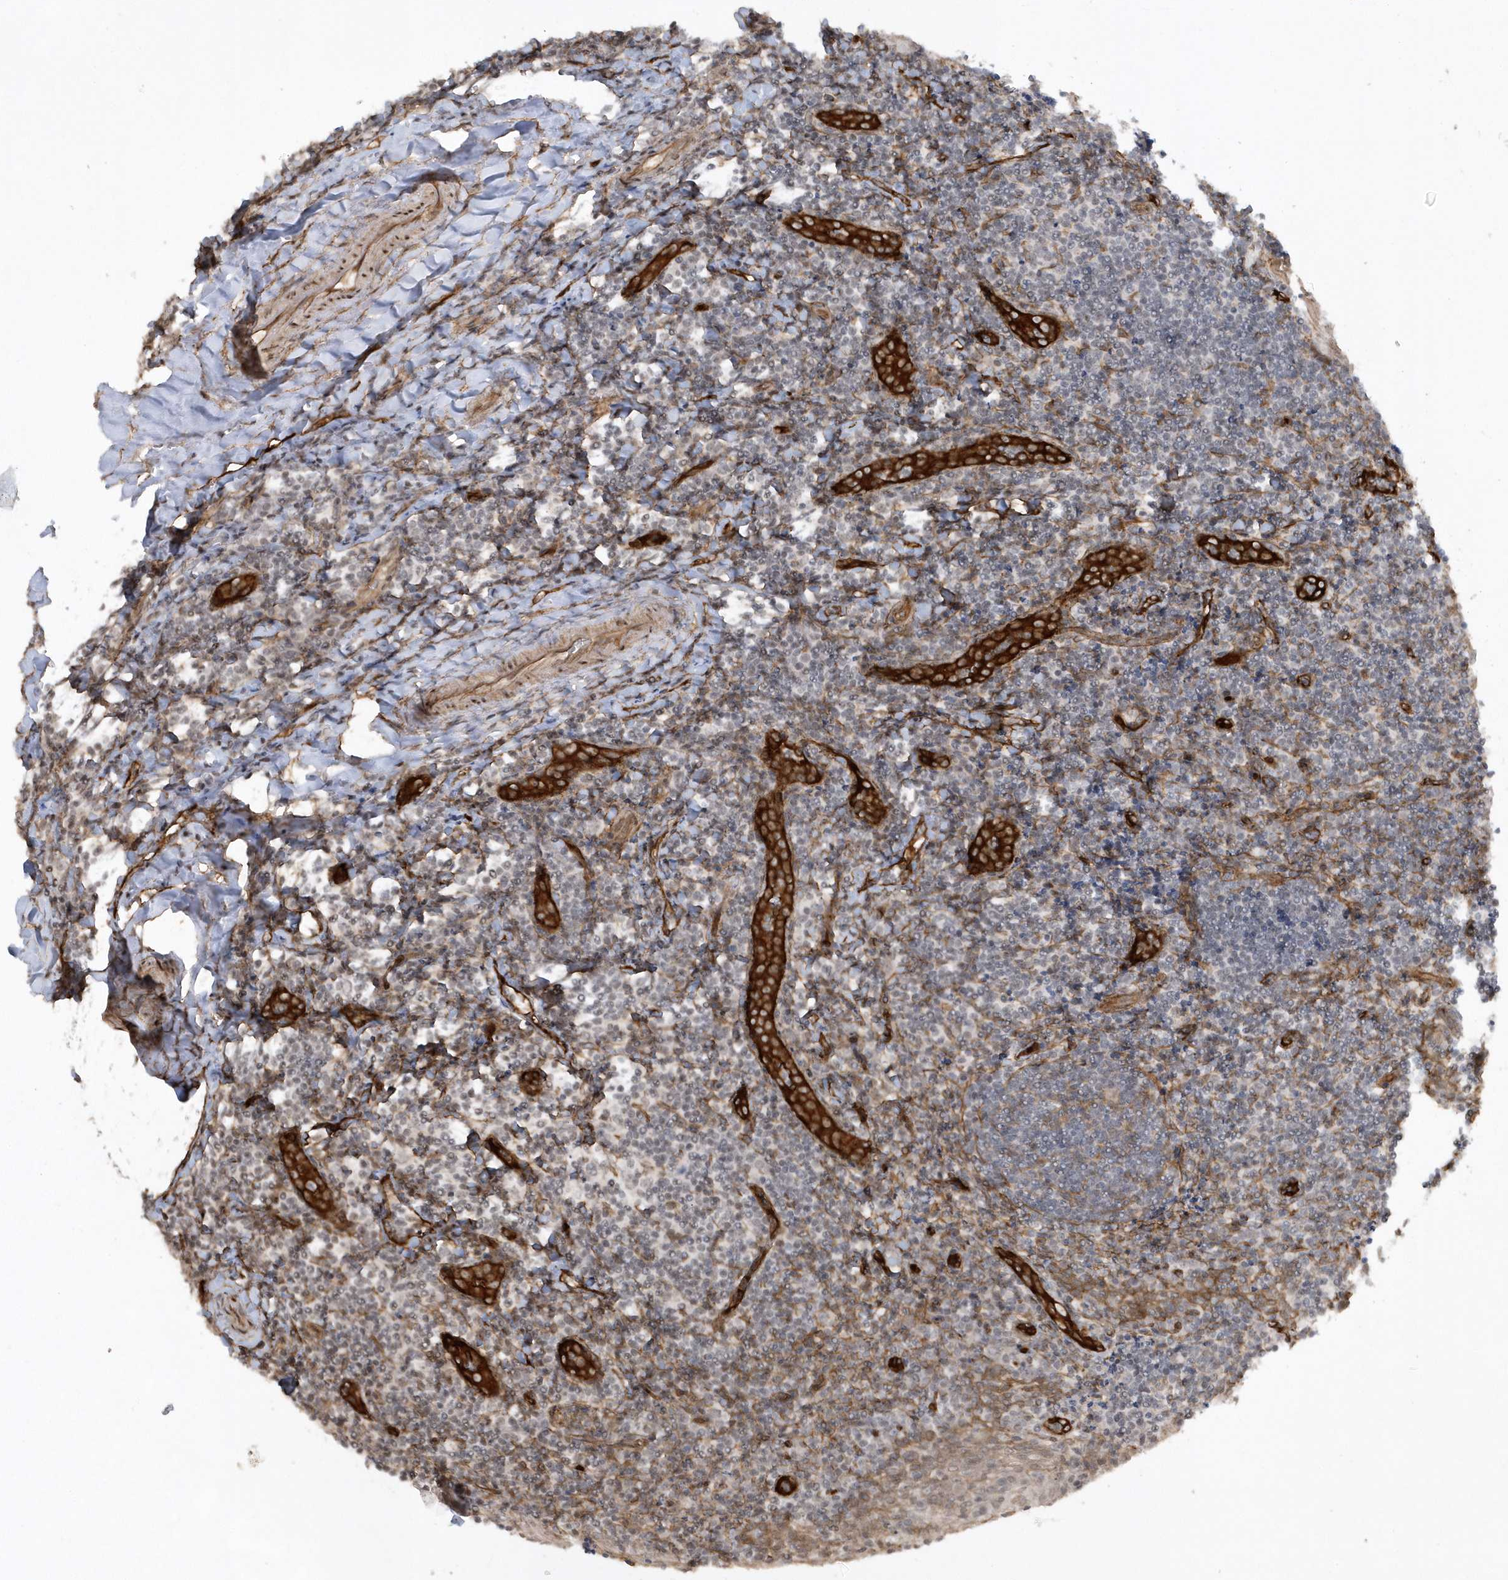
{"staining": {"intensity": "moderate", "quantity": "<25%", "location": "cytoplasmic/membranous"}, "tissue": "tonsil", "cell_type": "Germinal center cells", "image_type": "normal", "snomed": [{"axis": "morphology", "description": "Normal tissue, NOS"}, {"axis": "topography", "description": "Tonsil"}], "caption": "Protein staining of benign tonsil reveals moderate cytoplasmic/membranous staining in approximately <25% of germinal center cells.", "gene": "RAI14", "patient": {"sex": "male", "age": 27}}